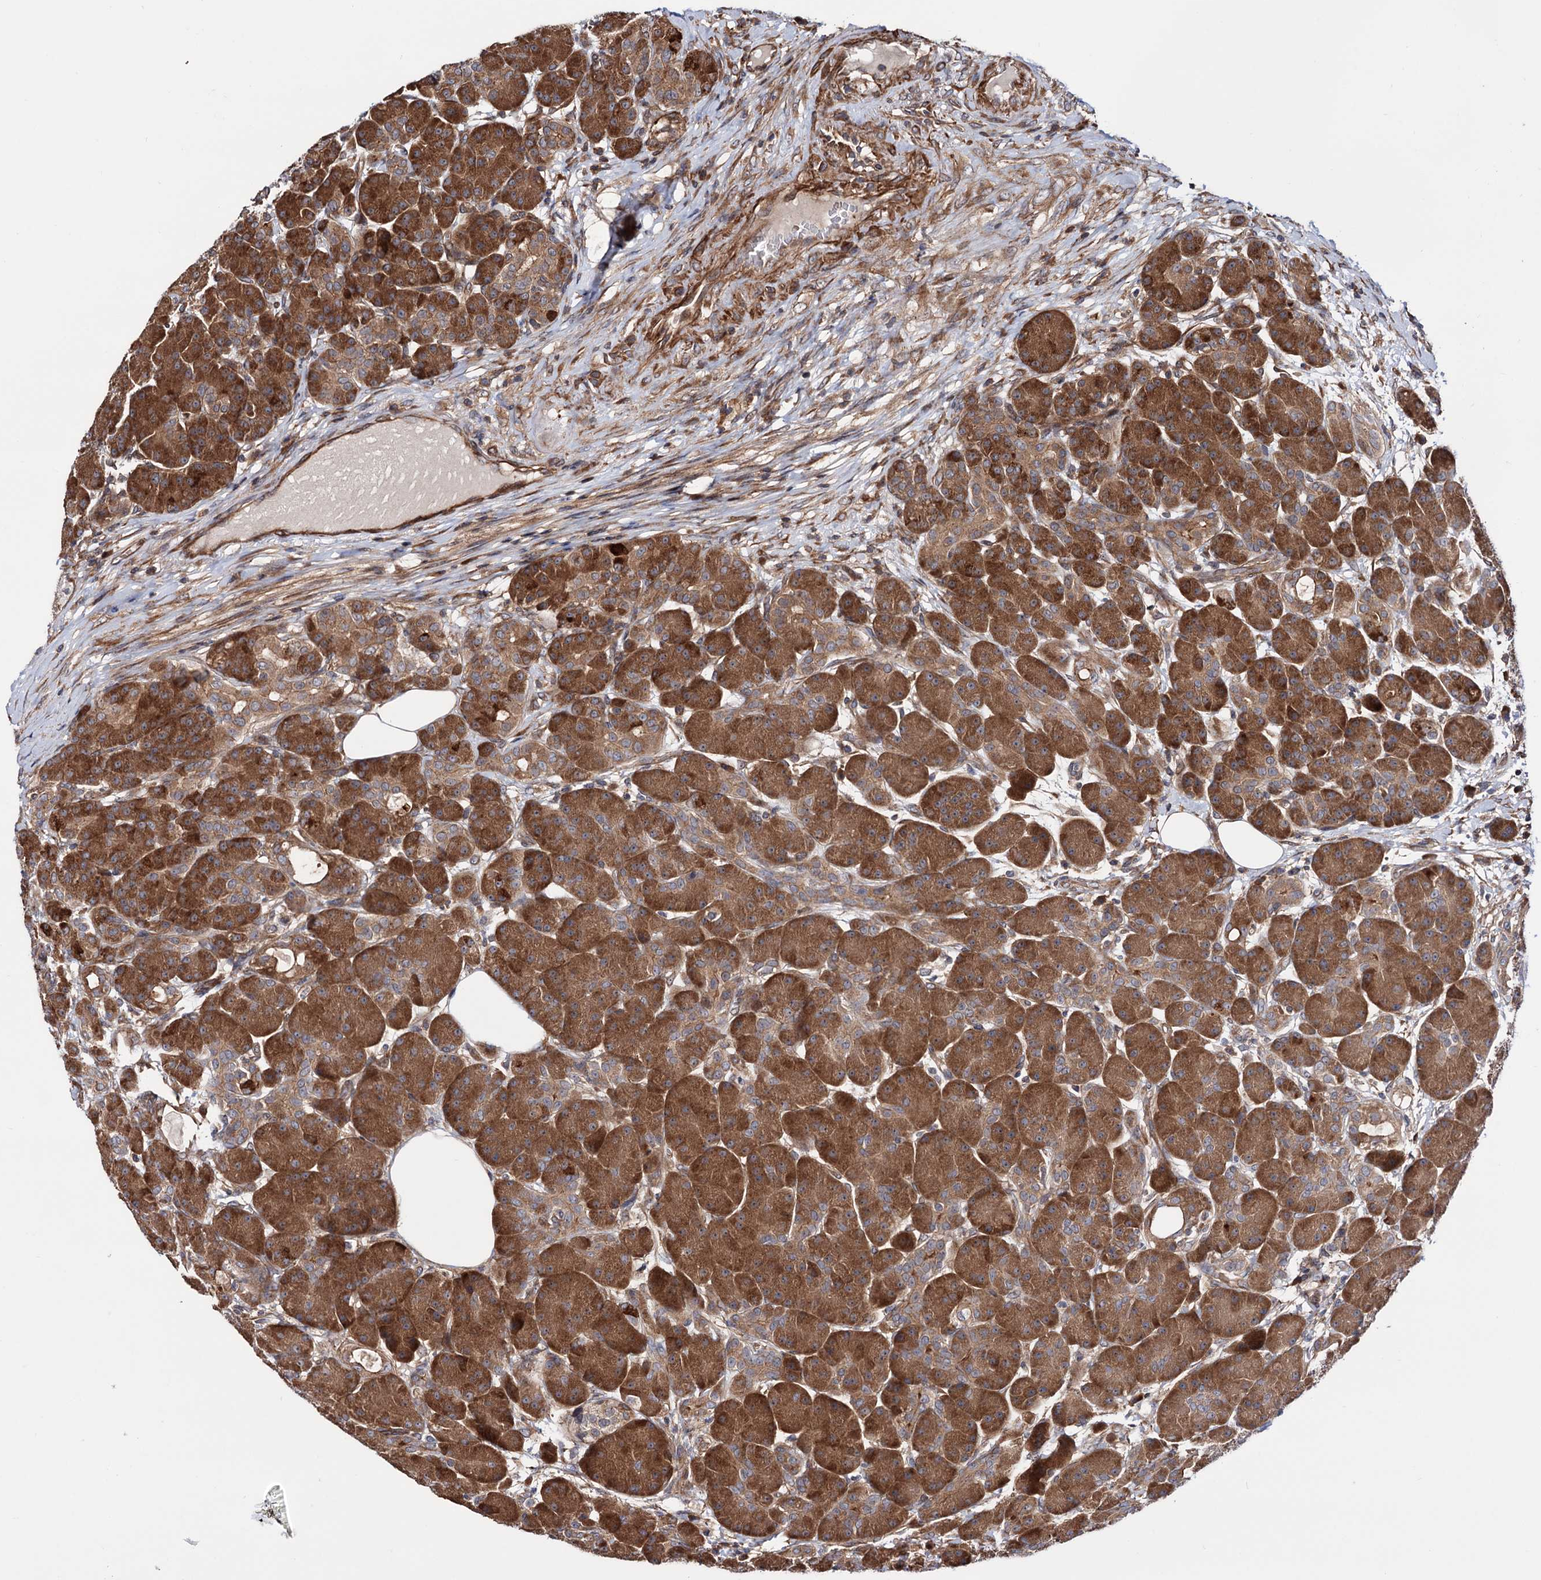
{"staining": {"intensity": "strong", "quantity": ">75%", "location": "cytoplasmic/membranous"}, "tissue": "pancreas", "cell_type": "Exocrine glandular cells", "image_type": "normal", "snomed": [{"axis": "morphology", "description": "Normal tissue, NOS"}, {"axis": "topography", "description": "Pancreas"}], "caption": "Immunohistochemical staining of normal human pancreas shows >75% levels of strong cytoplasmic/membranous protein staining in about >75% of exocrine glandular cells. The staining was performed using DAB, with brown indicating positive protein expression. Nuclei are stained blue with hematoxylin.", "gene": "FERMT2", "patient": {"sex": "male", "age": 63}}